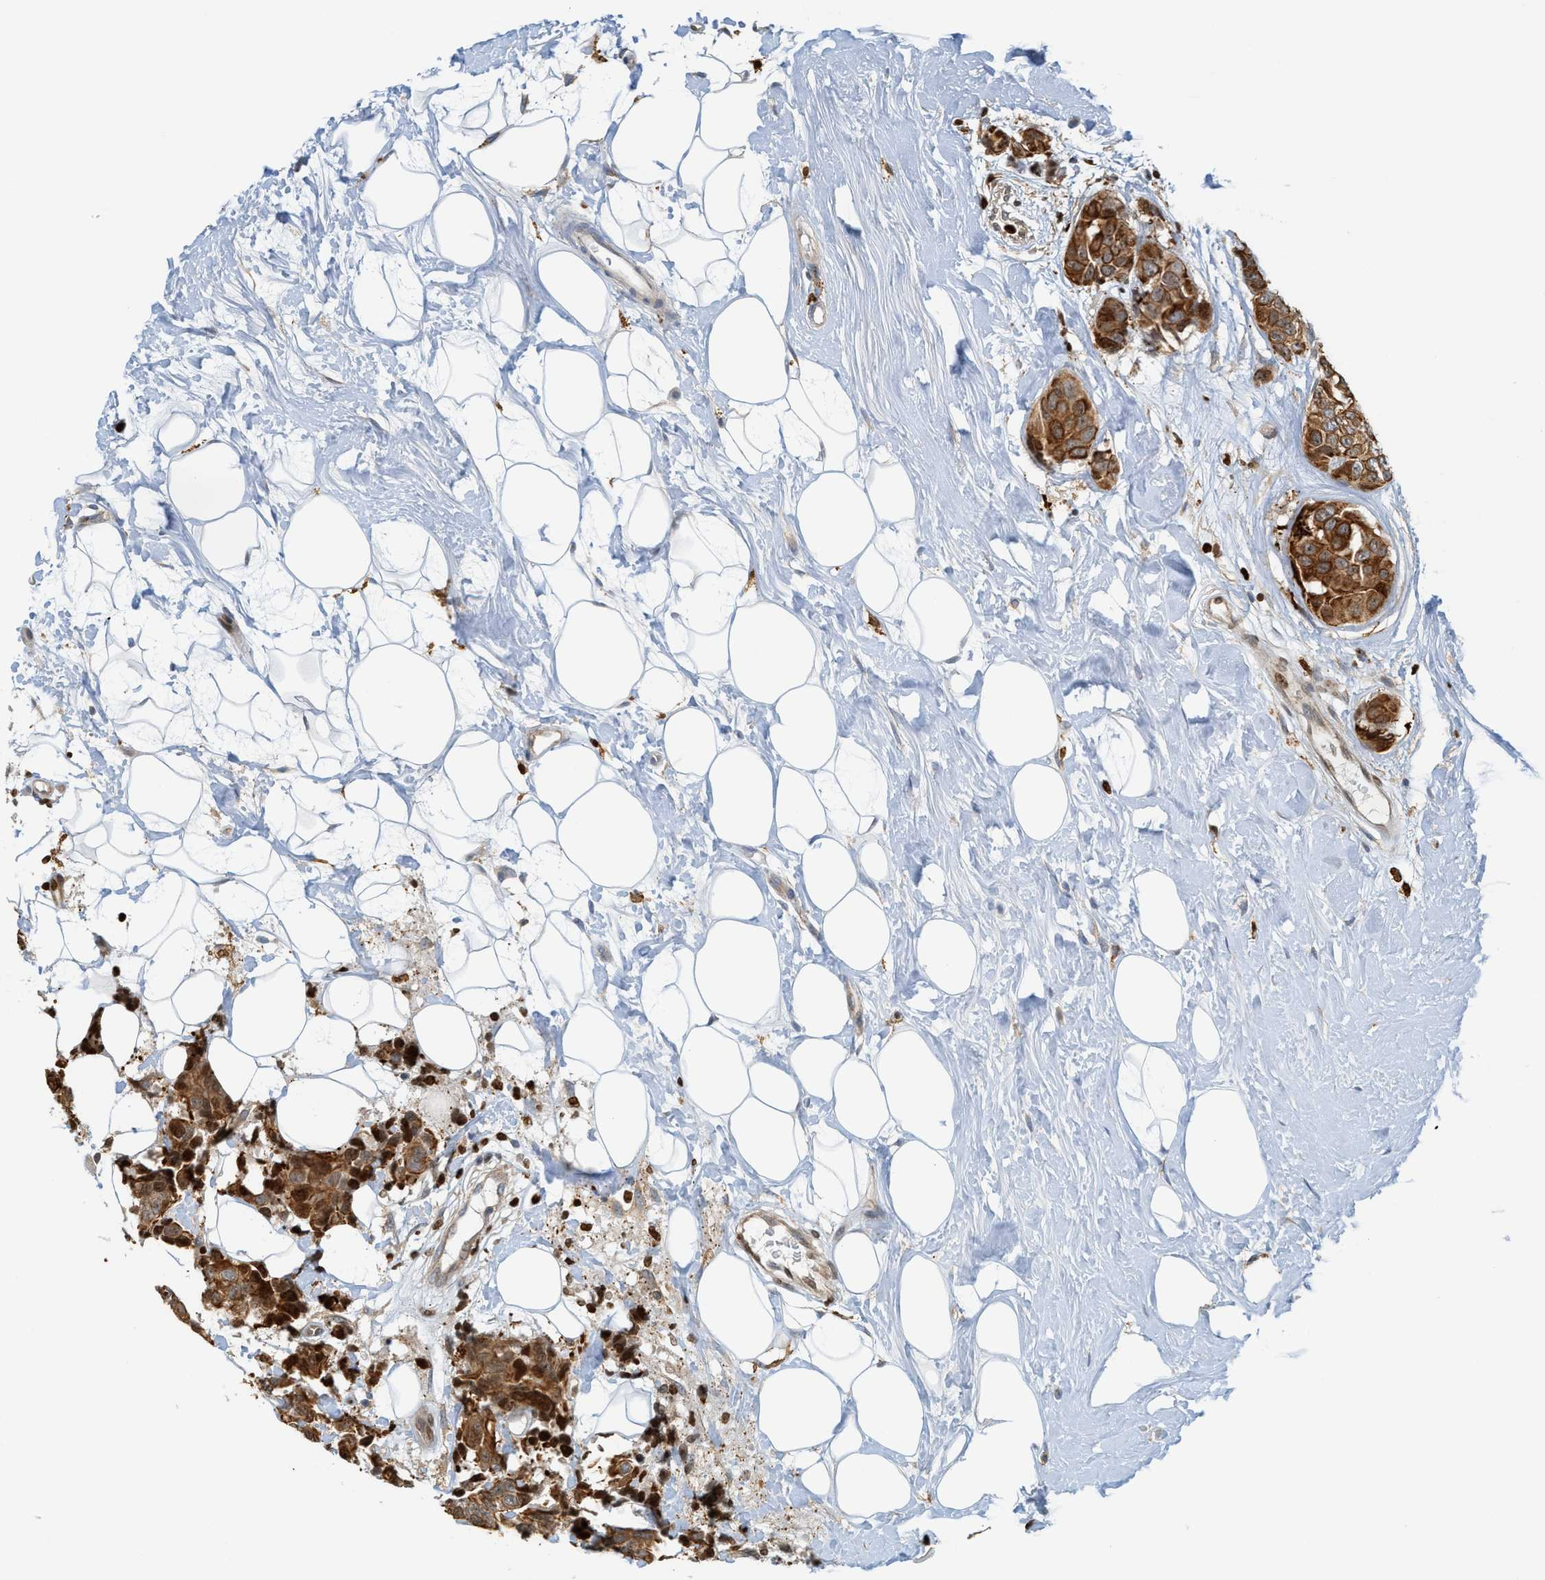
{"staining": {"intensity": "strong", "quantity": ">75%", "location": "cytoplasmic/membranous"}, "tissue": "breast cancer", "cell_type": "Tumor cells", "image_type": "cancer", "snomed": [{"axis": "morphology", "description": "Normal tissue, NOS"}, {"axis": "morphology", "description": "Duct carcinoma"}, {"axis": "topography", "description": "Breast"}], "caption": "This histopathology image reveals immunohistochemistry staining of human infiltrating ductal carcinoma (breast), with high strong cytoplasmic/membranous staining in about >75% of tumor cells.", "gene": "SH3D19", "patient": {"sex": "female", "age": 39}}